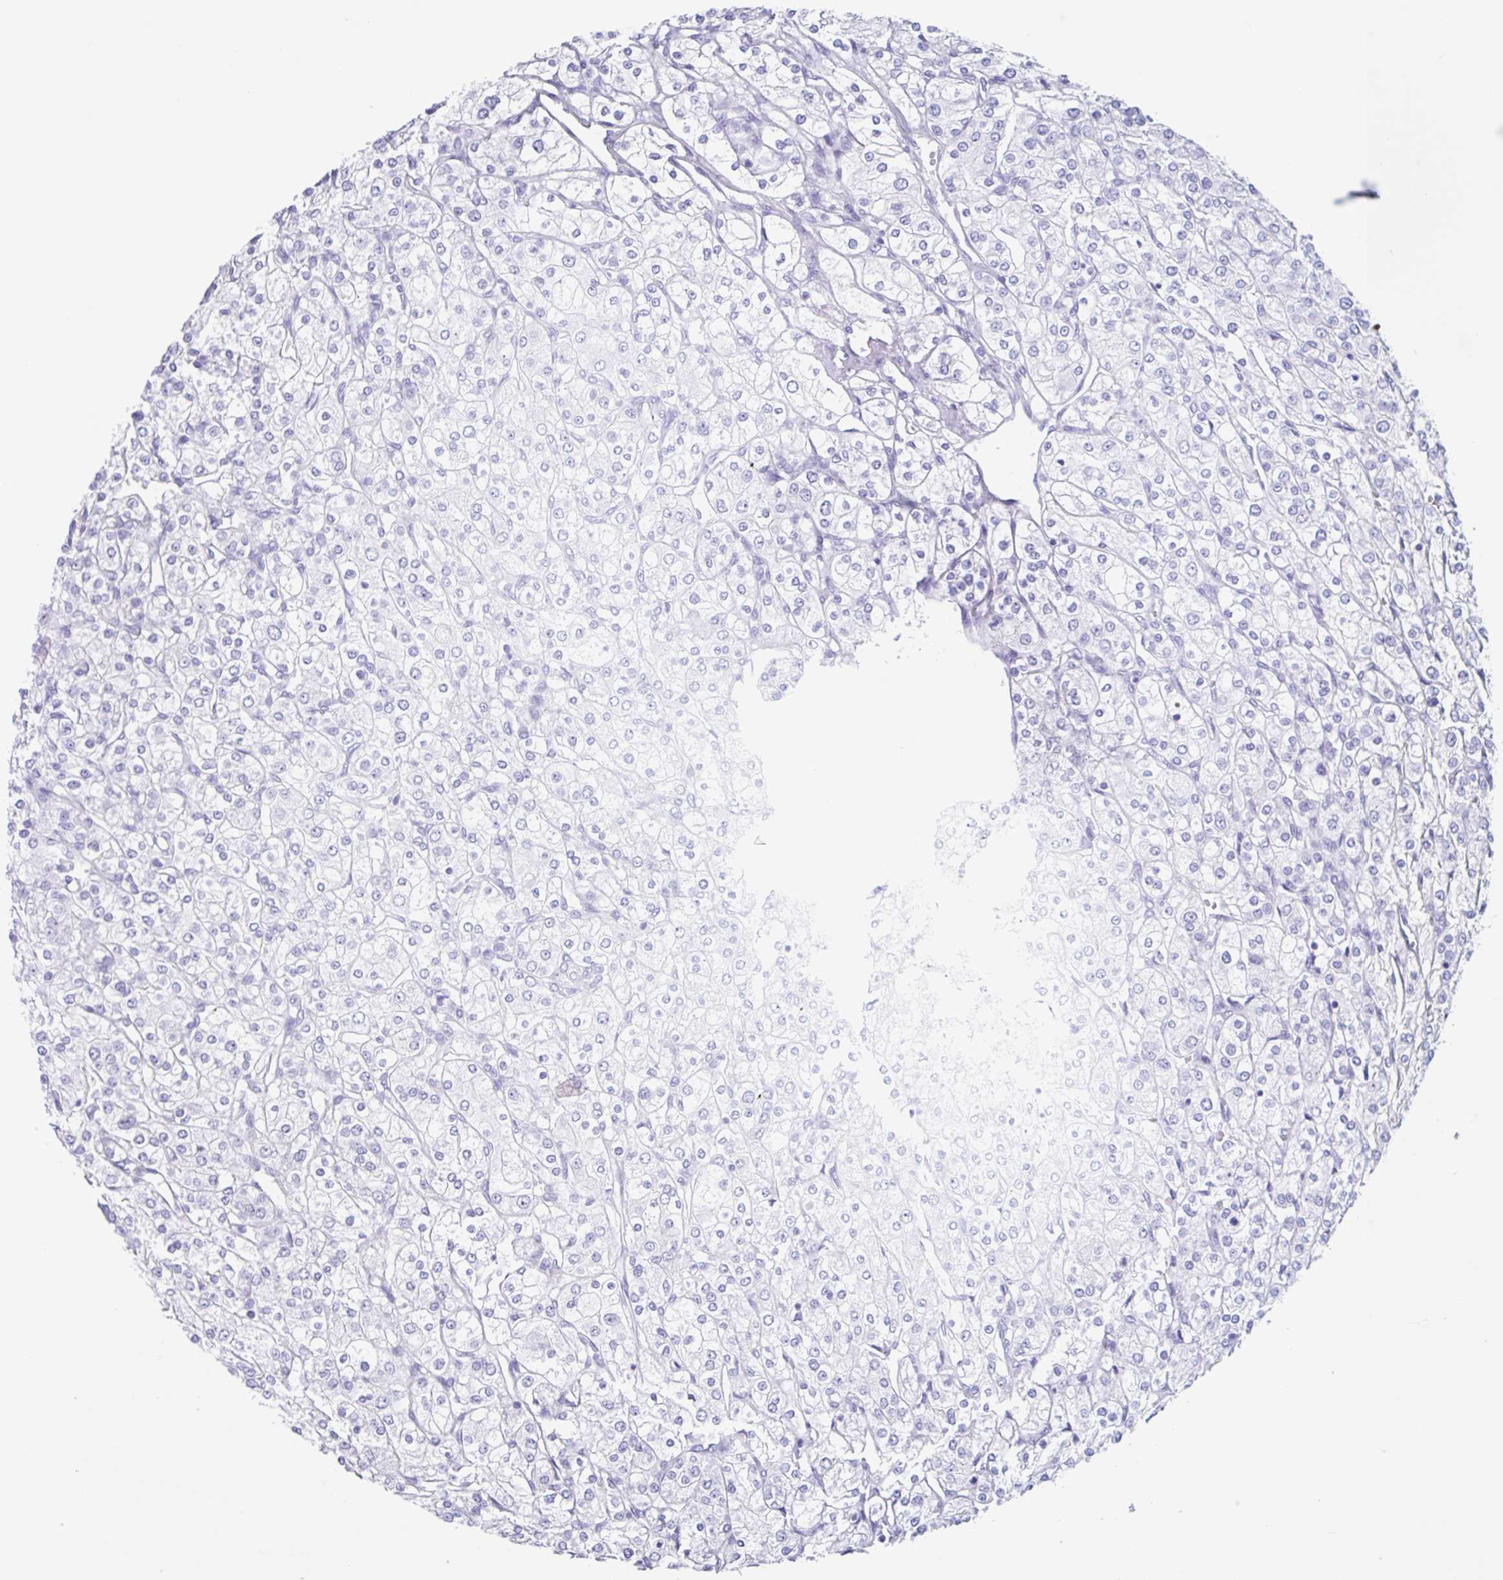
{"staining": {"intensity": "negative", "quantity": "none", "location": "none"}, "tissue": "renal cancer", "cell_type": "Tumor cells", "image_type": "cancer", "snomed": [{"axis": "morphology", "description": "Adenocarcinoma, NOS"}, {"axis": "topography", "description": "Kidney"}], "caption": "There is no significant positivity in tumor cells of renal cancer (adenocarcinoma). (Brightfield microscopy of DAB immunohistochemistry (IHC) at high magnification).", "gene": "CPTP", "patient": {"sex": "male", "age": 80}}